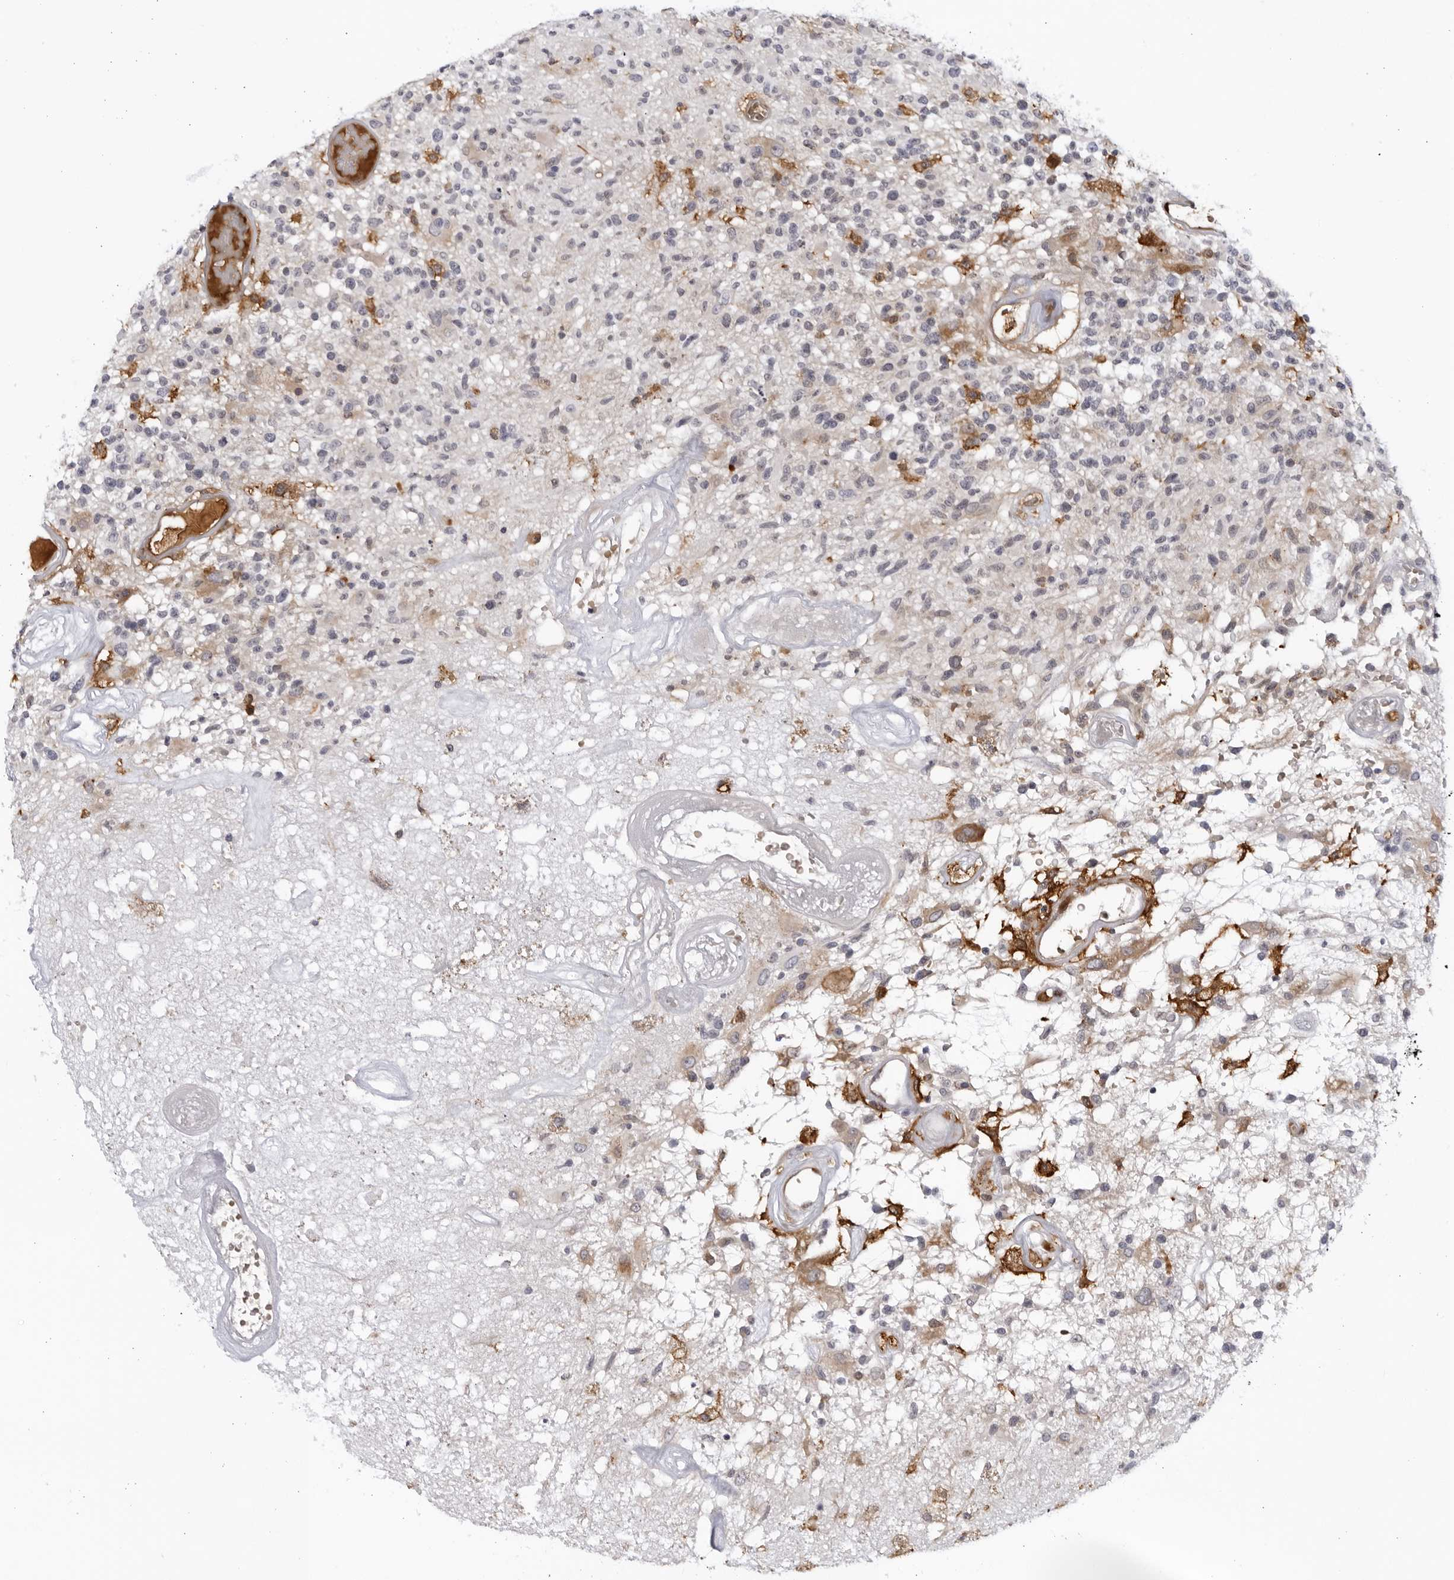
{"staining": {"intensity": "negative", "quantity": "none", "location": "none"}, "tissue": "glioma", "cell_type": "Tumor cells", "image_type": "cancer", "snomed": [{"axis": "morphology", "description": "Glioma, malignant, High grade"}, {"axis": "morphology", "description": "Glioblastoma, NOS"}, {"axis": "topography", "description": "Brain"}], "caption": "Human malignant high-grade glioma stained for a protein using IHC displays no staining in tumor cells.", "gene": "BMP2K", "patient": {"sex": "male", "age": 60}}